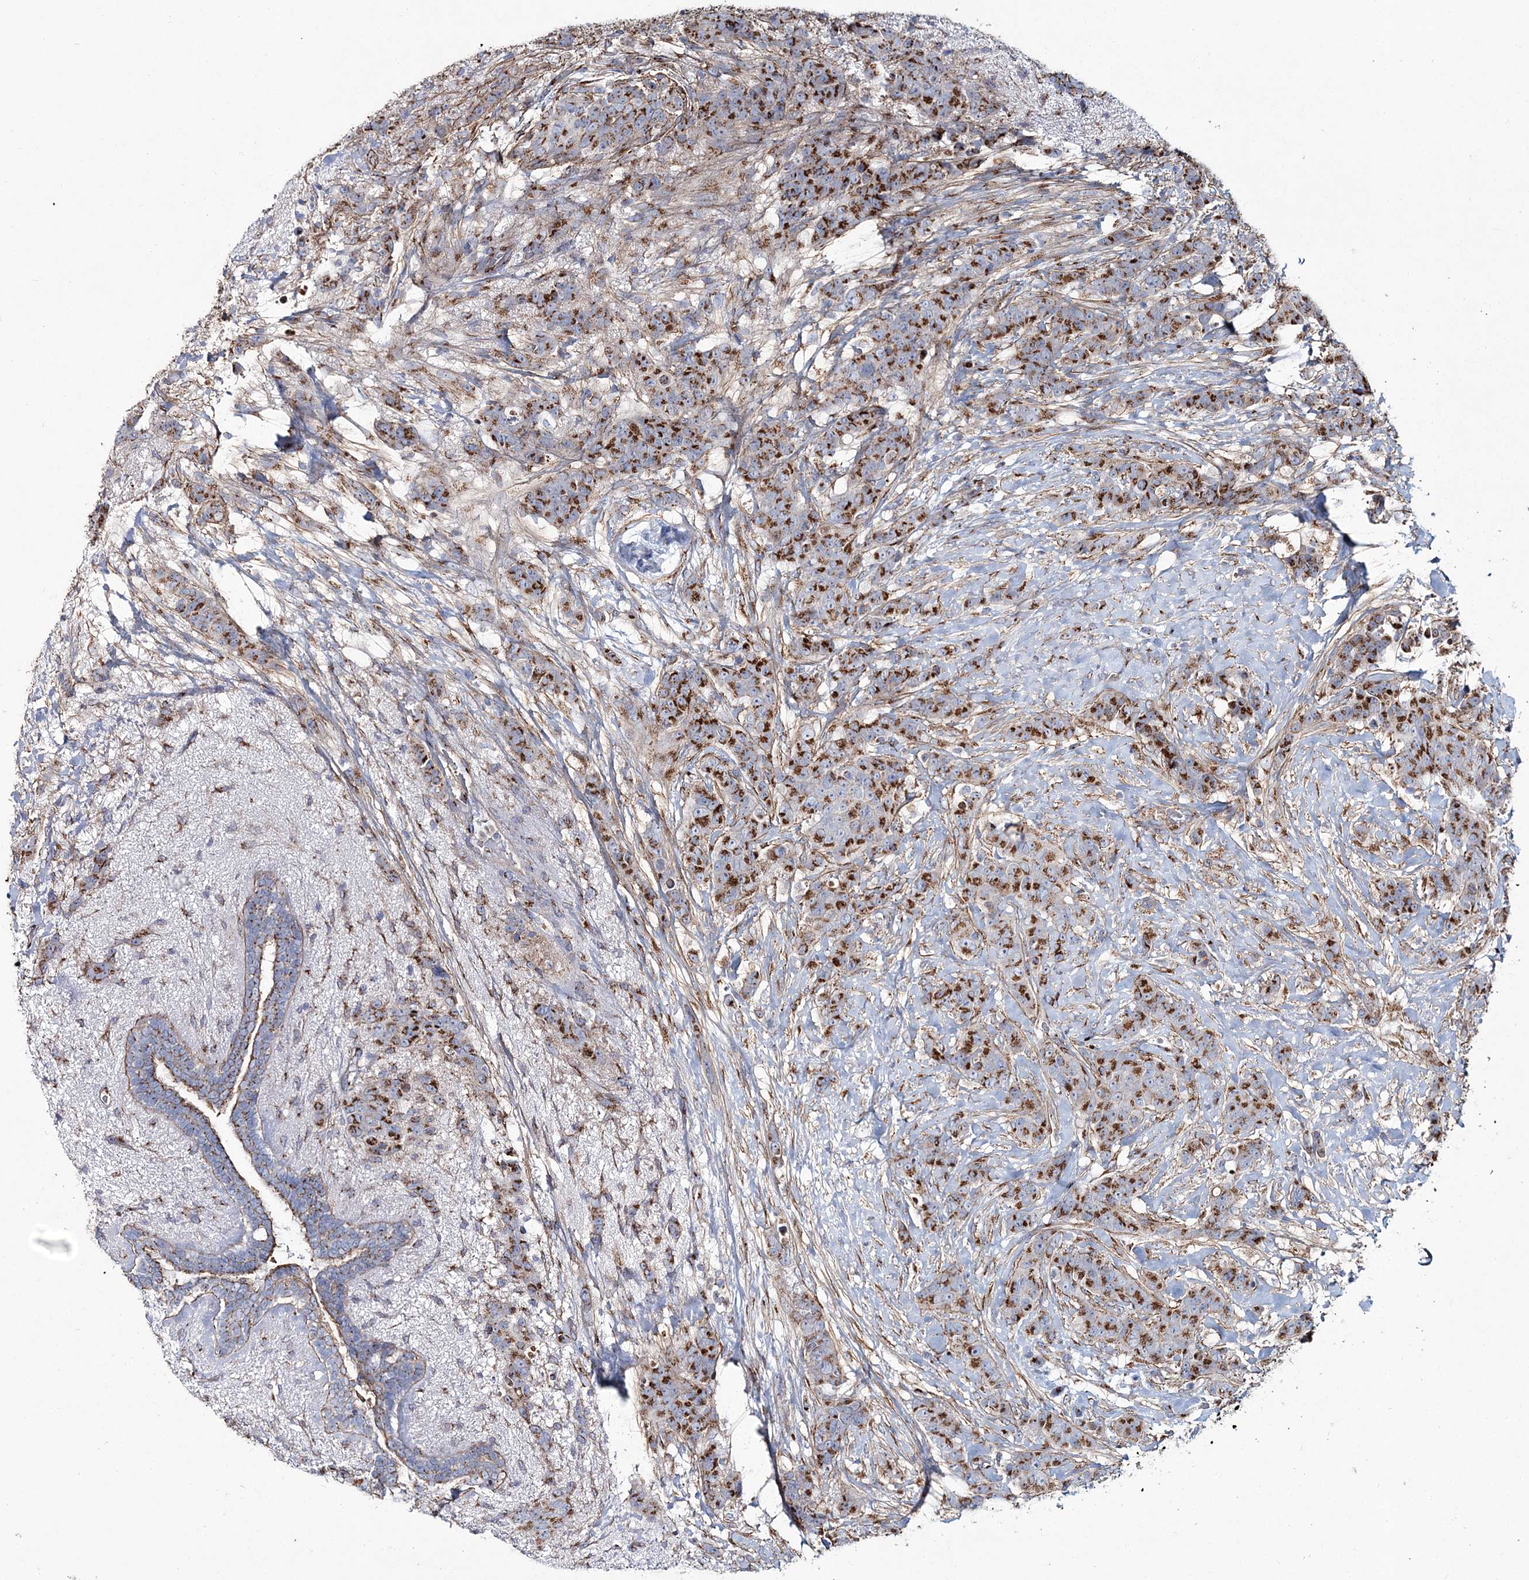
{"staining": {"intensity": "moderate", "quantity": ">75%", "location": "cytoplasmic/membranous"}, "tissue": "breast cancer", "cell_type": "Tumor cells", "image_type": "cancer", "snomed": [{"axis": "morphology", "description": "Duct carcinoma"}, {"axis": "topography", "description": "Breast"}], "caption": "Protein expression analysis of human intraductal carcinoma (breast) reveals moderate cytoplasmic/membranous staining in approximately >75% of tumor cells.", "gene": "MAN1A2", "patient": {"sex": "female", "age": 40}}